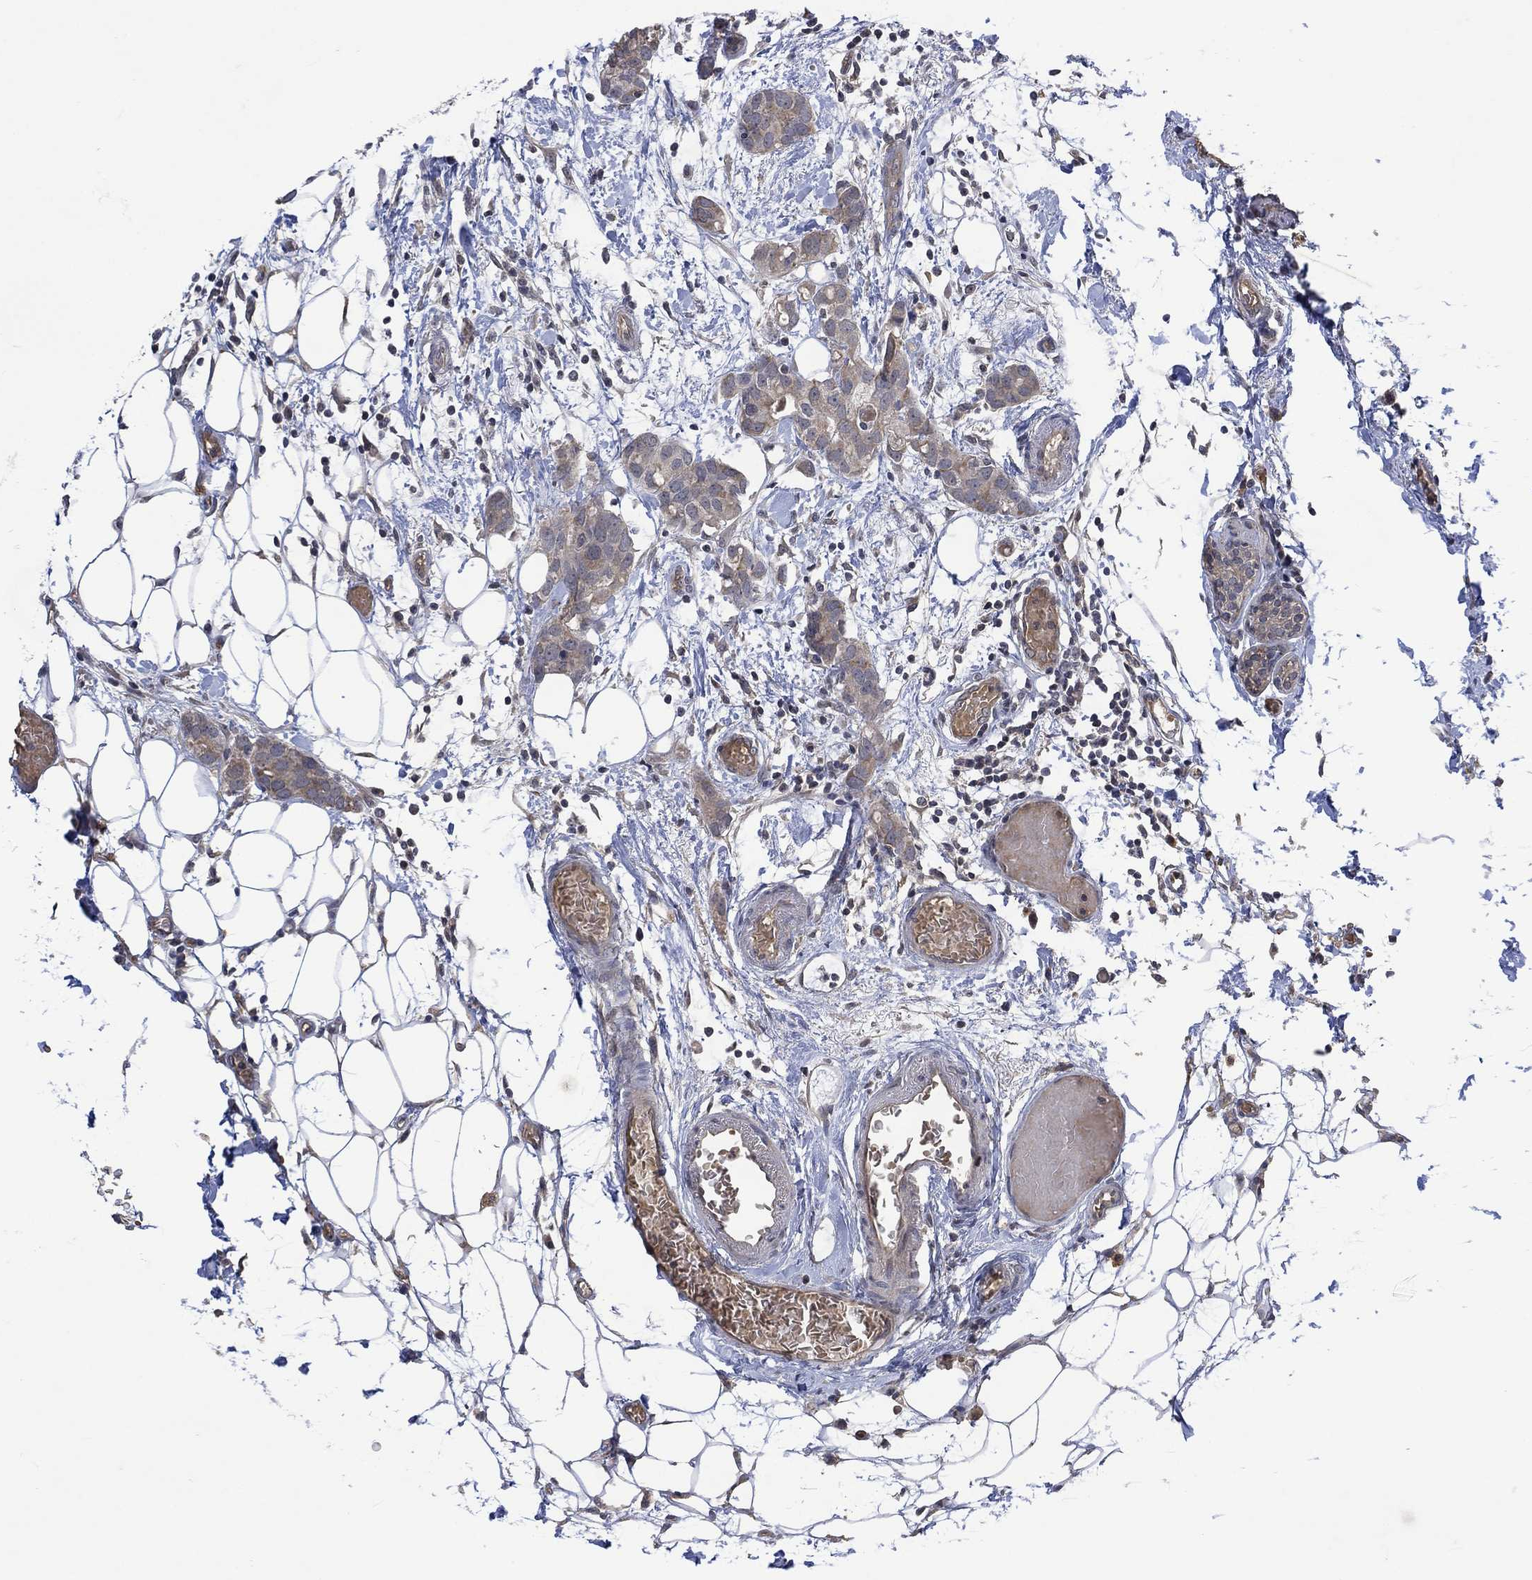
{"staining": {"intensity": "weak", "quantity": "<25%", "location": "cytoplasmic/membranous"}, "tissue": "breast cancer", "cell_type": "Tumor cells", "image_type": "cancer", "snomed": [{"axis": "morphology", "description": "Duct carcinoma"}, {"axis": "topography", "description": "Breast"}], "caption": "This is a micrograph of immunohistochemistry staining of intraductal carcinoma (breast), which shows no staining in tumor cells. (Stains: DAB IHC with hematoxylin counter stain, Microscopy: brightfield microscopy at high magnification).", "gene": "GRIN2D", "patient": {"sex": "female", "age": 83}}